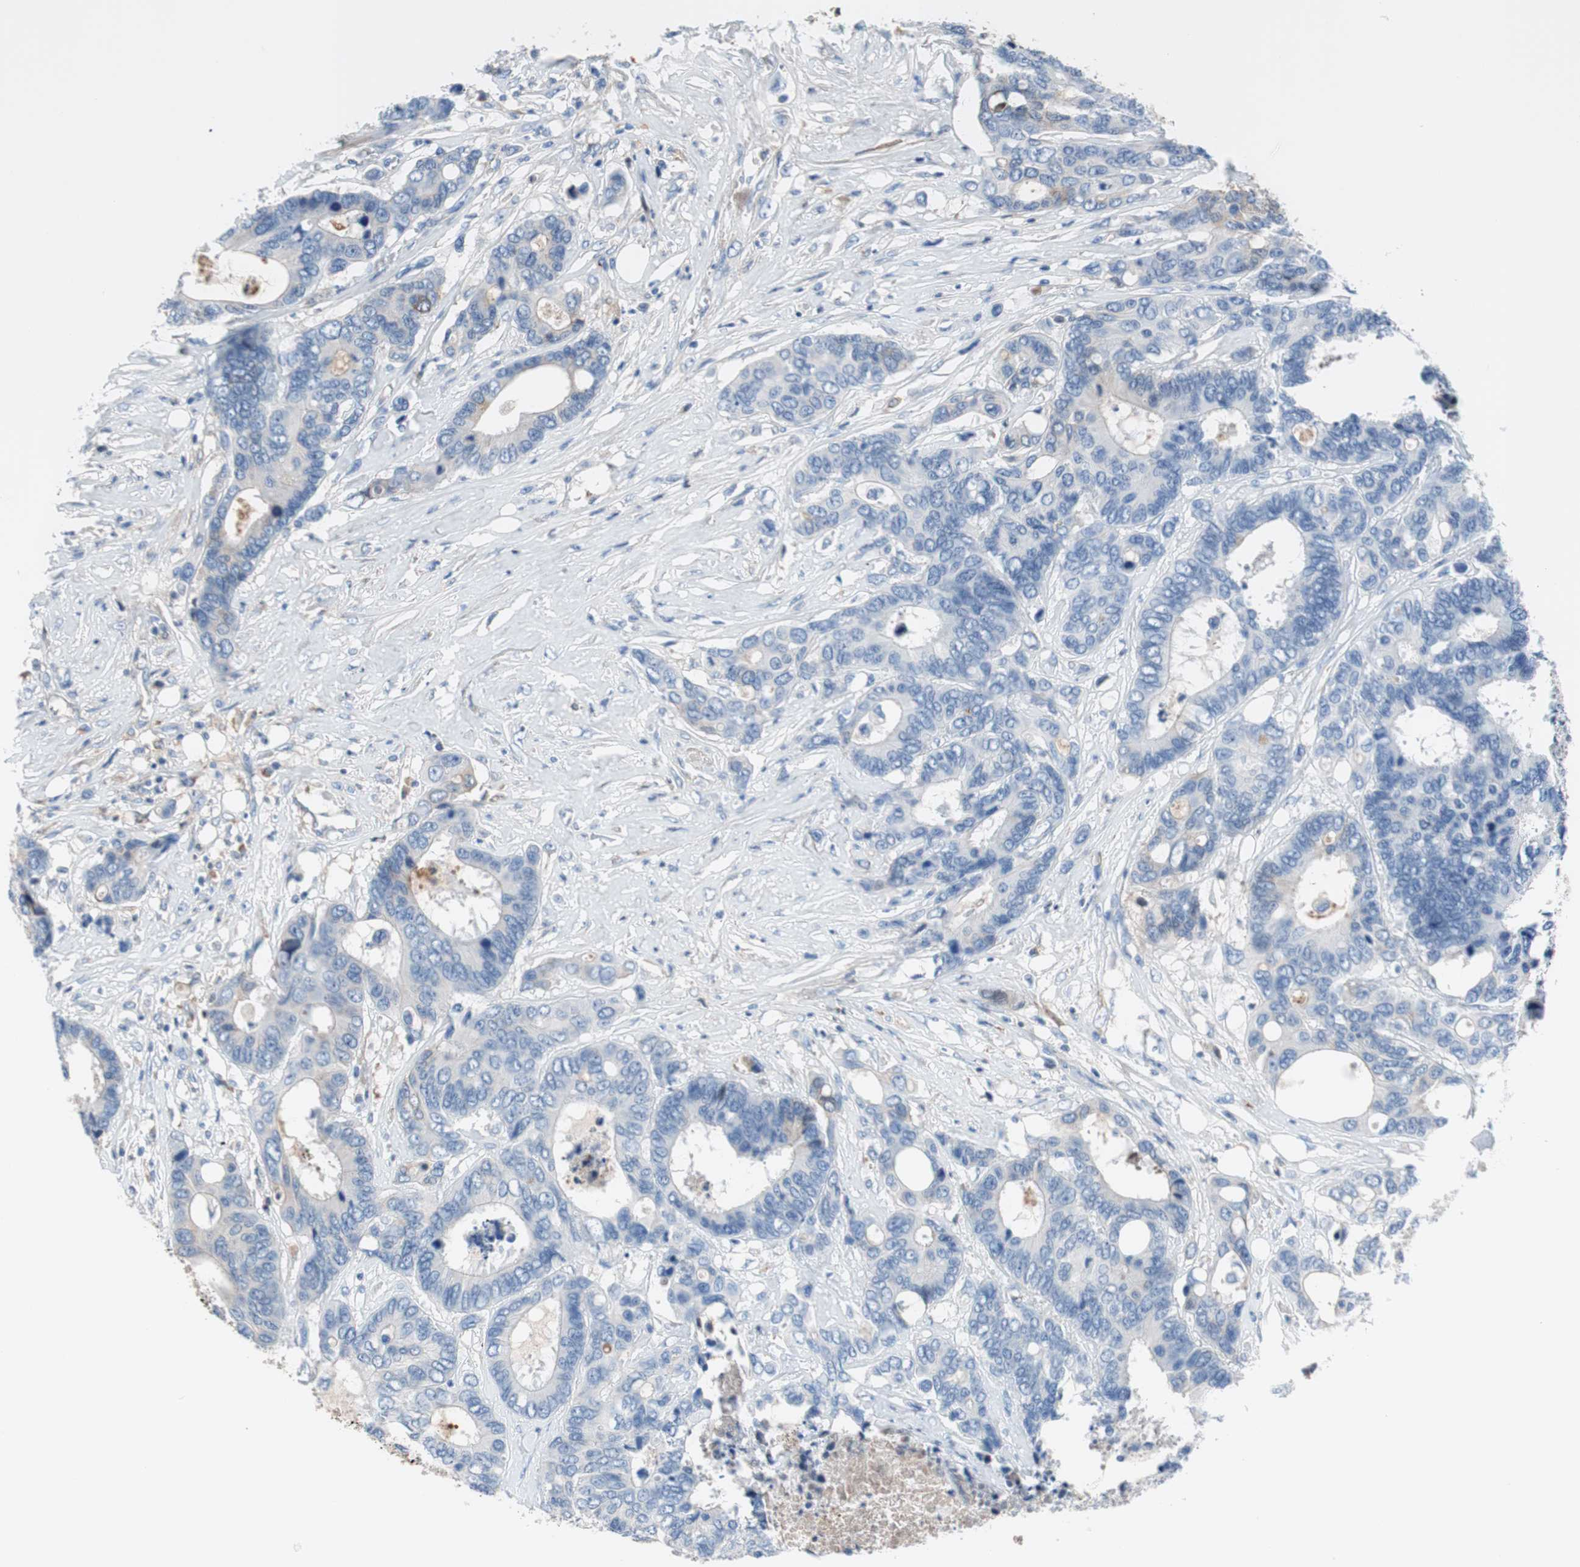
{"staining": {"intensity": "negative", "quantity": "none", "location": "none"}, "tissue": "colorectal cancer", "cell_type": "Tumor cells", "image_type": "cancer", "snomed": [{"axis": "morphology", "description": "Adenocarcinoma, NOS"}, {"axis": "topography", "description": "Rectum"}], "caption": "Tumor cells show no significant protein expression in colorectal cancer.", "gene": "RBP4", "patient": {"sex": "male", "age": 55}}